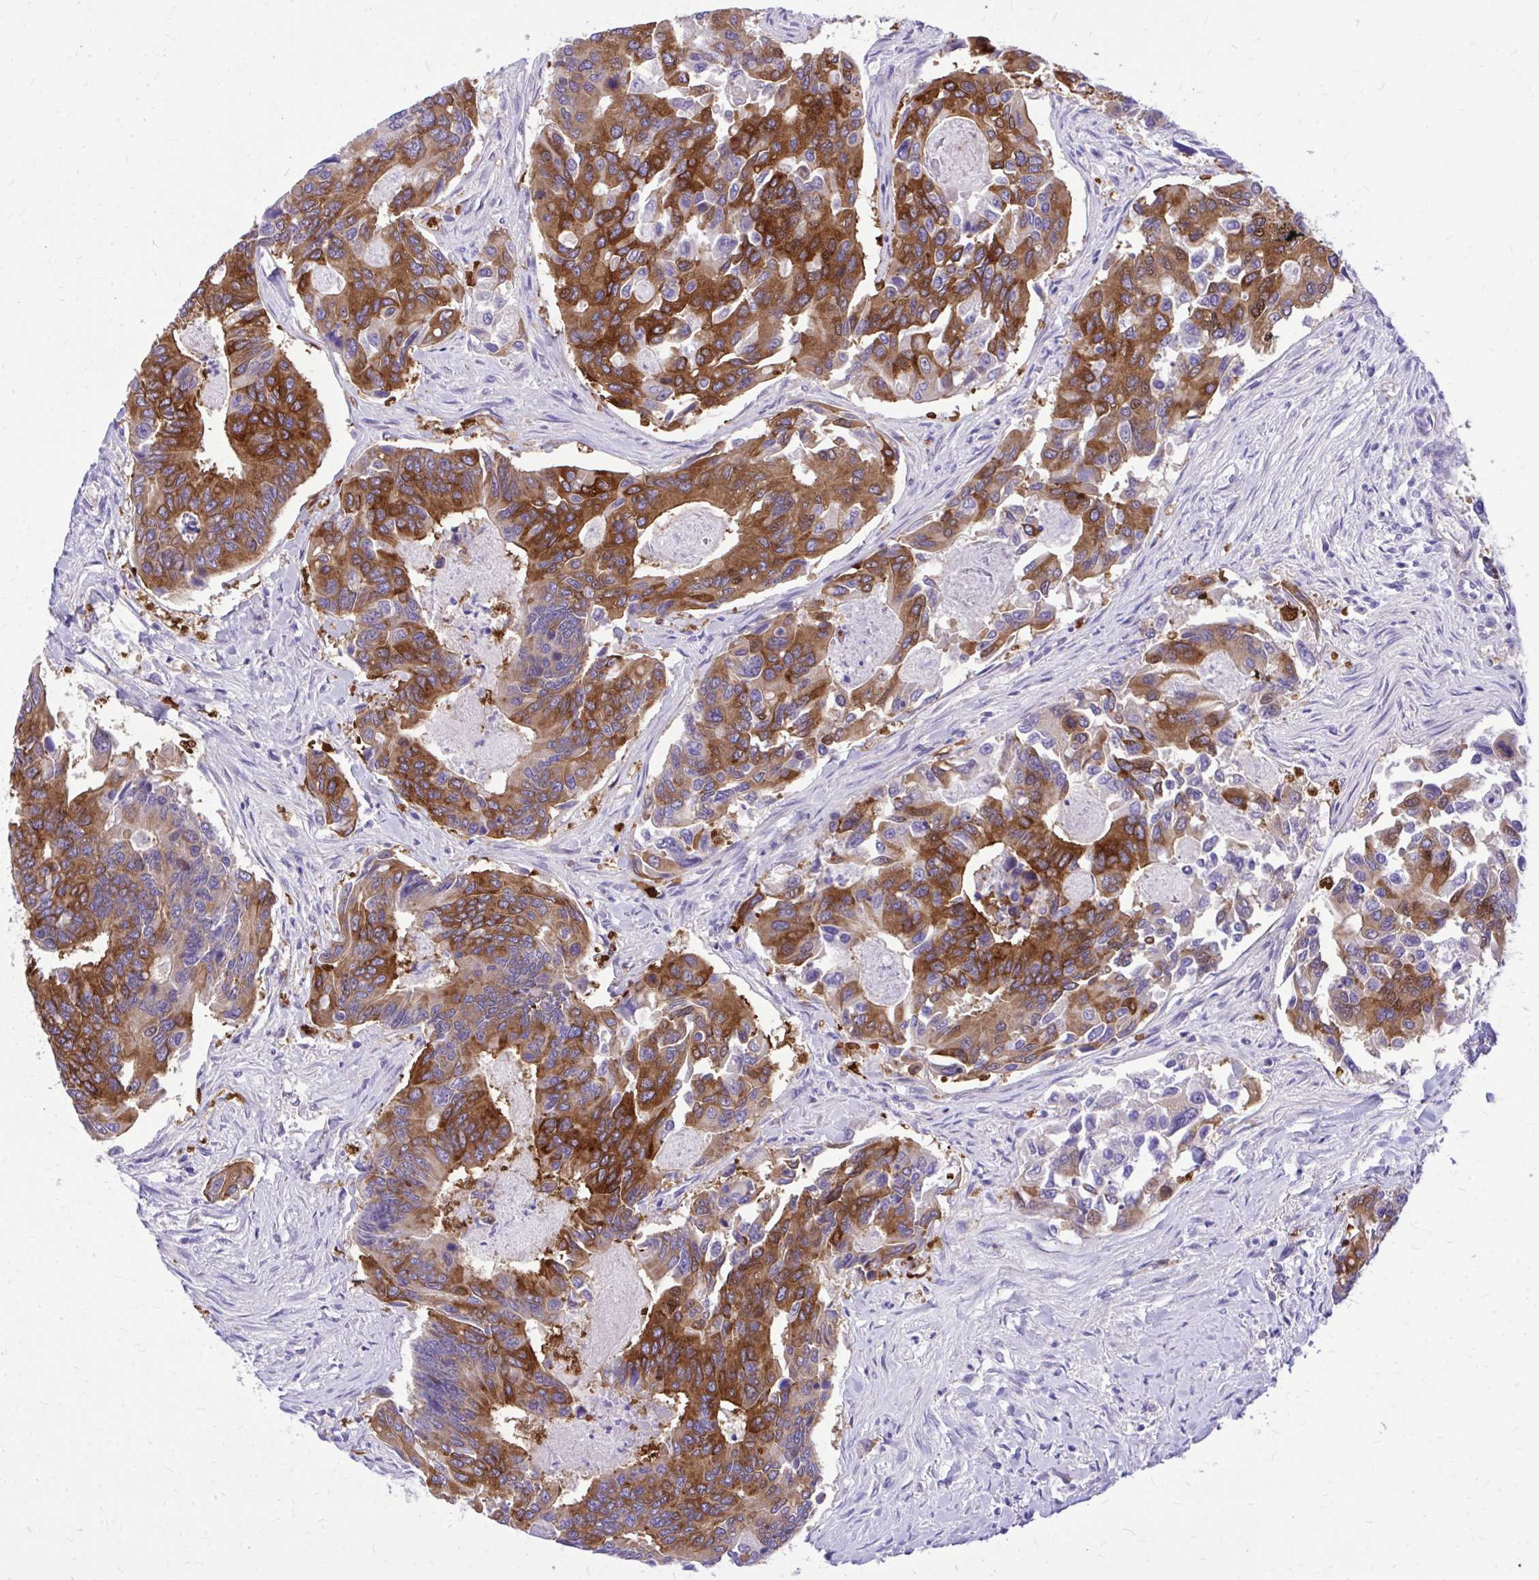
{"staining": {"intensity": "strong", "quantity": ">75%", "location": "cytoplasmic/membranous"}, "tissue": "colorectal cancer", "cell_type": "Tumor cells", "image_type": "cancer", "snomed": [{"axis": "morphology", "description": "Adenocarcinoma, NOS"}, {"axis": "topography", "description": "Colon"}], "caption": "Protein expression analysis of adenocarcinoma (colorectal) displays strong cytoplasmic/membranous expression in about >75% of tumor cells.", "gene": "EPB41L1", "patient": {"sex": "female", "age": 67}}